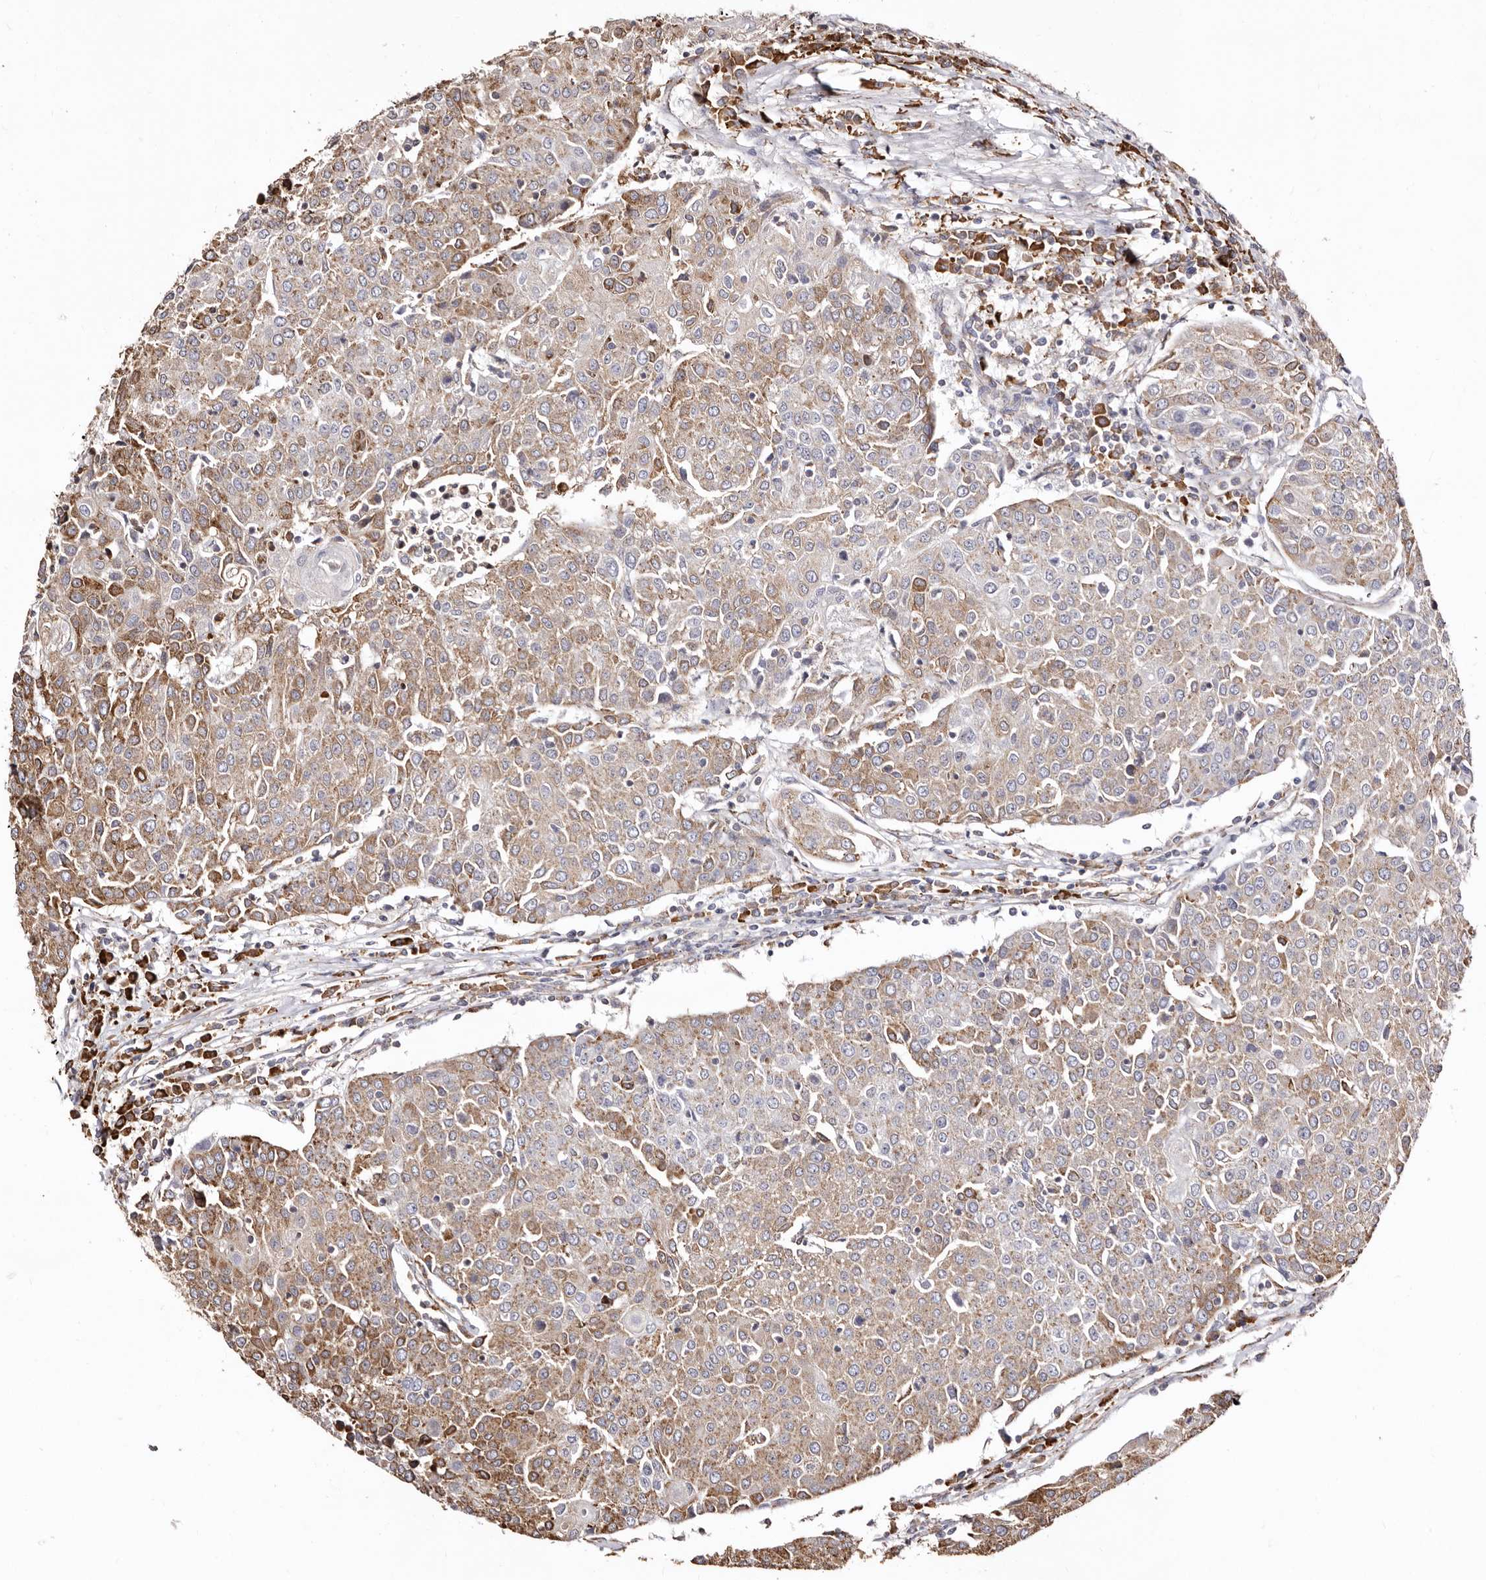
{"staining": {"intensity": "moderate", "quantity": ">75%", "location": "cytoplasmic/membranous"}, "tissue": "urothelial cancer", "cell_type": "Tumor cells", "image_type": "cancer", "snomed": [{"axis": "morphology", "description": "Urothelial carcinoma, High grade"}, {"axis": "topography", "description": "Urinary bladder"}], "caption": "DAB immunohistochemical staining of human high-grade urothelial carcinoma exhibits moderate cytoplasmic/membranous protein expression in about >75% of tumor cells.", "gene": "ACBD6", "patient": {"sex": "female", "age": 85}}